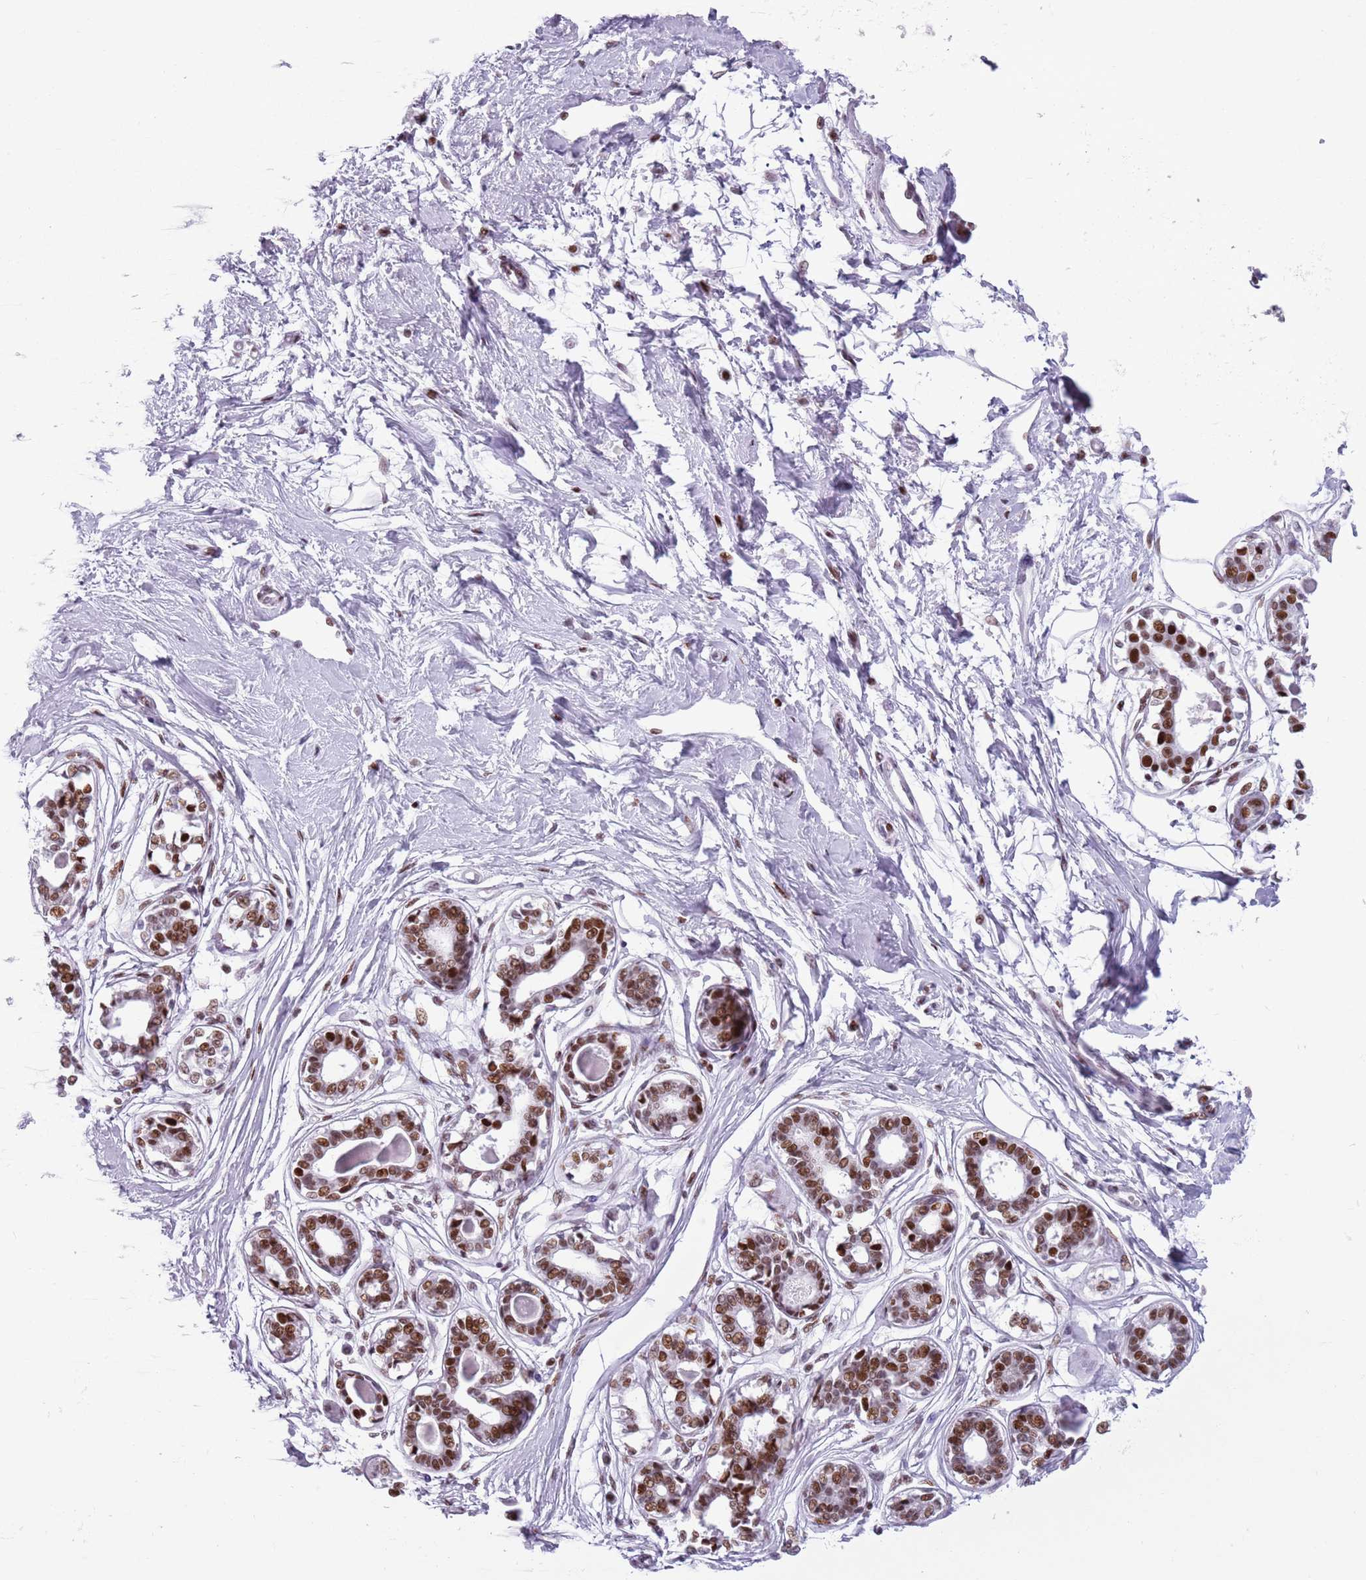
{"staining": {"intensity": "negative", "quantity": "none", "location": "none"}, "tissue": "breast", "cell_type": "Adipocytes", "image_type": "normal", "snomed": [{"axis": "morphology", "description": "Normal tissue, NOS"}, {"axis": "topography", "description": "Breast"}], "caption": "Immunohistochemistry image of normal breast: human breast stained with DAB (3,3'-diaminobenzidine) displays no significant protein positivity in adipocytes.", "gene": "FAM104B", "patient": {"sex": "female", "age": 45}}